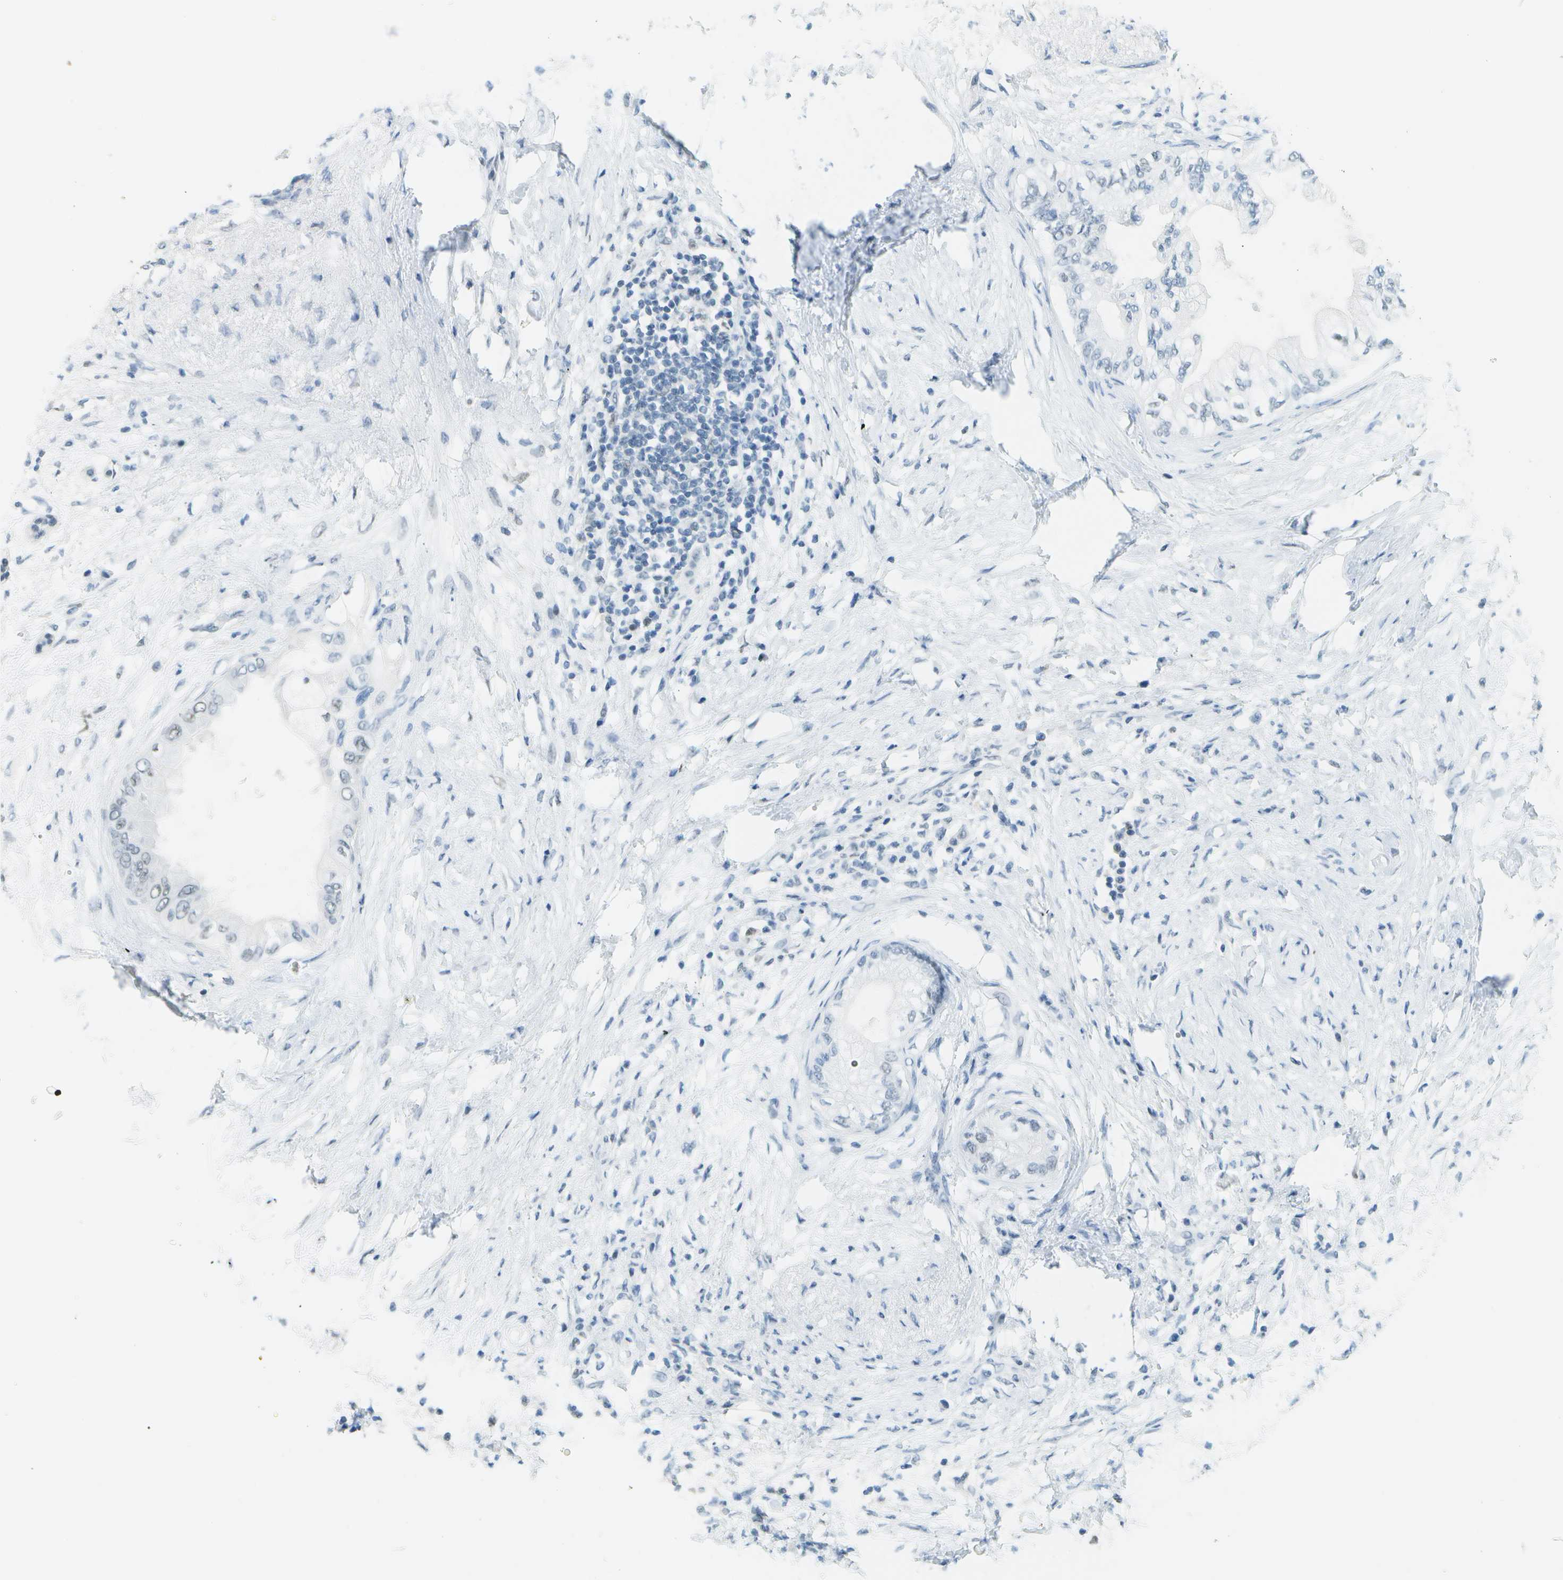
{"staining": {"intensity": "negative", "quantity": "none", "location": "none"}, "tissue": "pancreatic cancer", "cell_type": "Tumor cells", "image_type": "cancer", "snomed": [{"axis": "morphology", "description": "Normal tissue, NOS"}, {"axis": "morphology", "description": "Adenocarcinoma, NOS"}, {"axis": "topography", "description": "Pancreas"}, {"axis": "topography", "description": "Duodenum"}], "caption": "The immunohistochemistry image has no significant staining in tumor cells of adenocarcinoma (pancreatic) tissue. Nuclei are stained in blue.", "gene": "NEK11", "patient": {"sex": "female", "age": 60}}